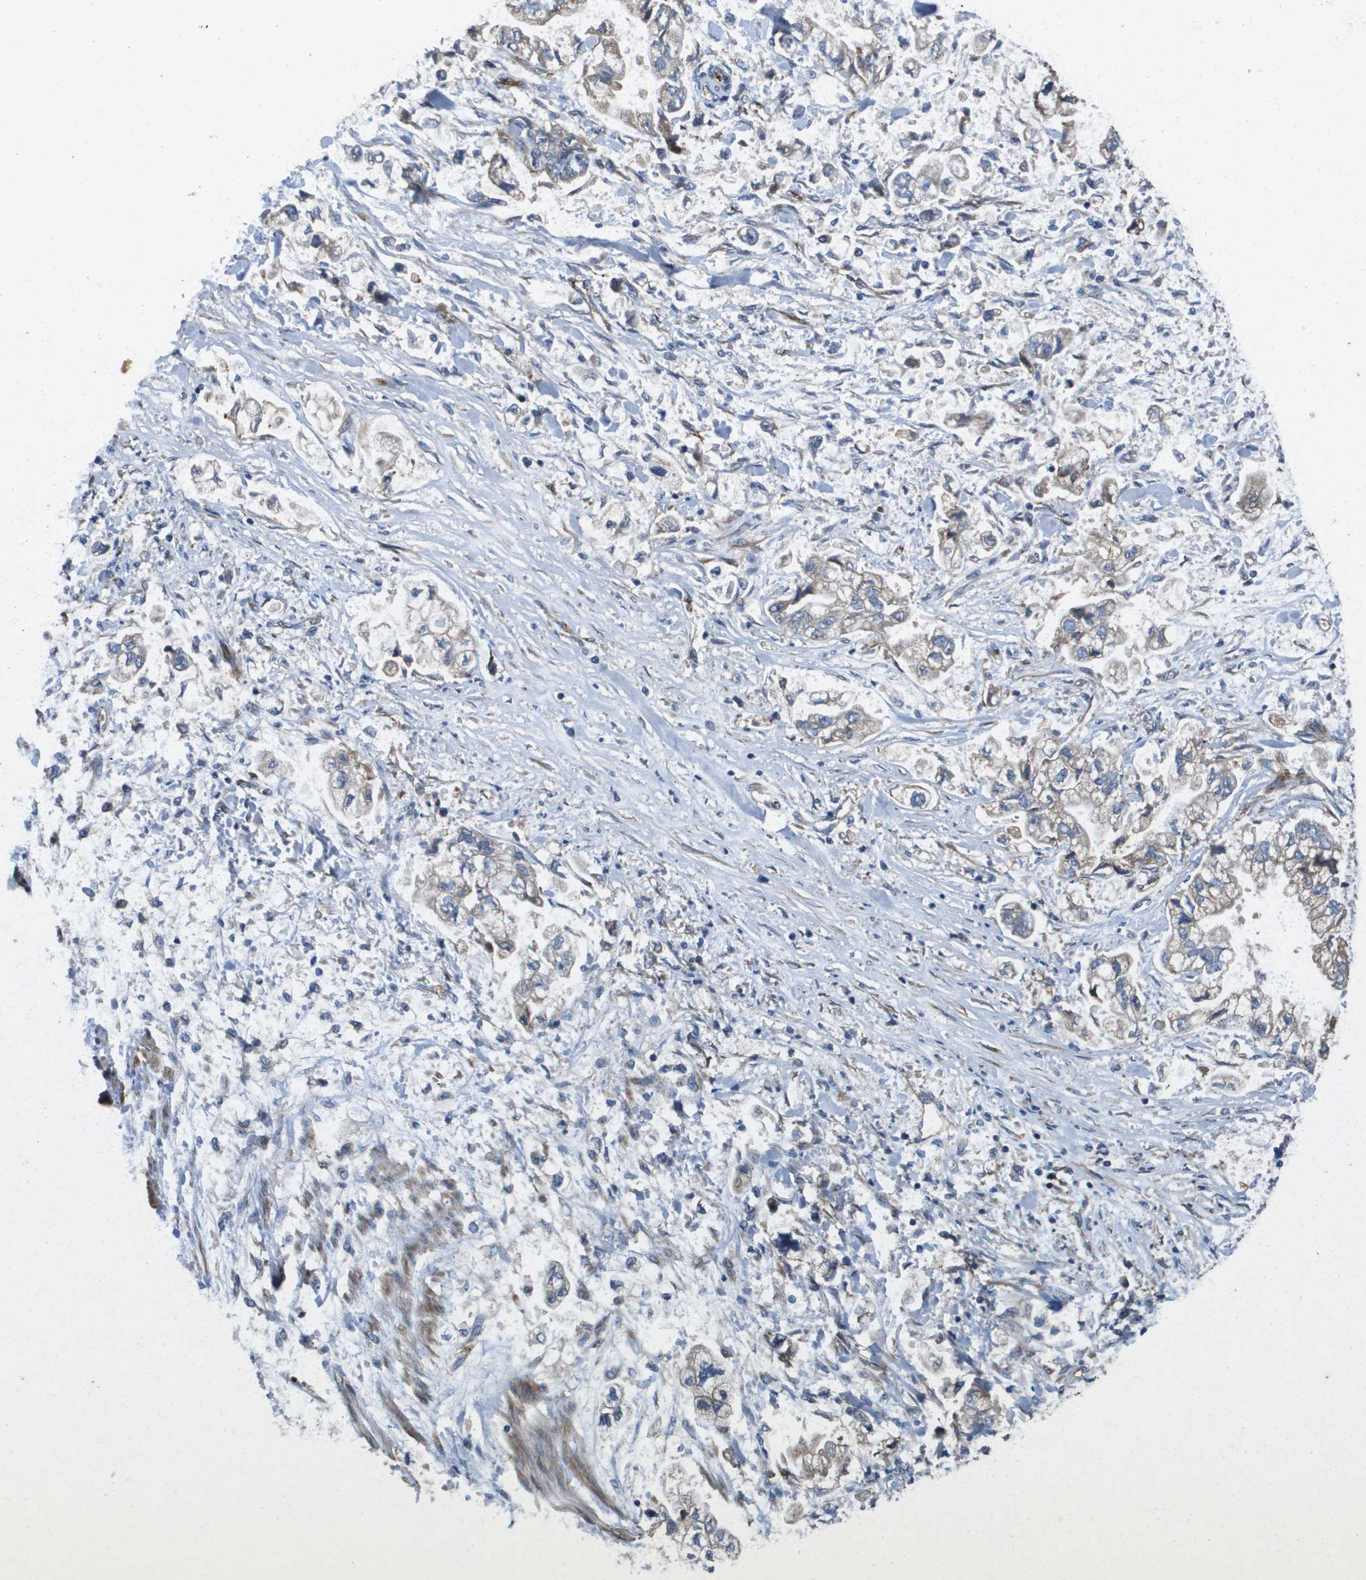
{"staining": {"intensity": "negative", "quantity": "none", "location": "none"}, "tissue": "stomach cancer", "cell_type": "Tumor cells", "image_type": "cancer", "snomed": [{"axis": "morphology", "description": "Normal tissue, NOS"}, {"axis": "morphology", "description": "Adenocarcinoma, NOS"}, {"axis": "topography", "description": "Stomach"}], "caption": "Stomach cancer (adenocarcinoma) was stained to show a protein in brown. There is no significant expression in tumor cells.", "gene": "ENTPD2", "patient": {"sex": "male", "age": 62}}